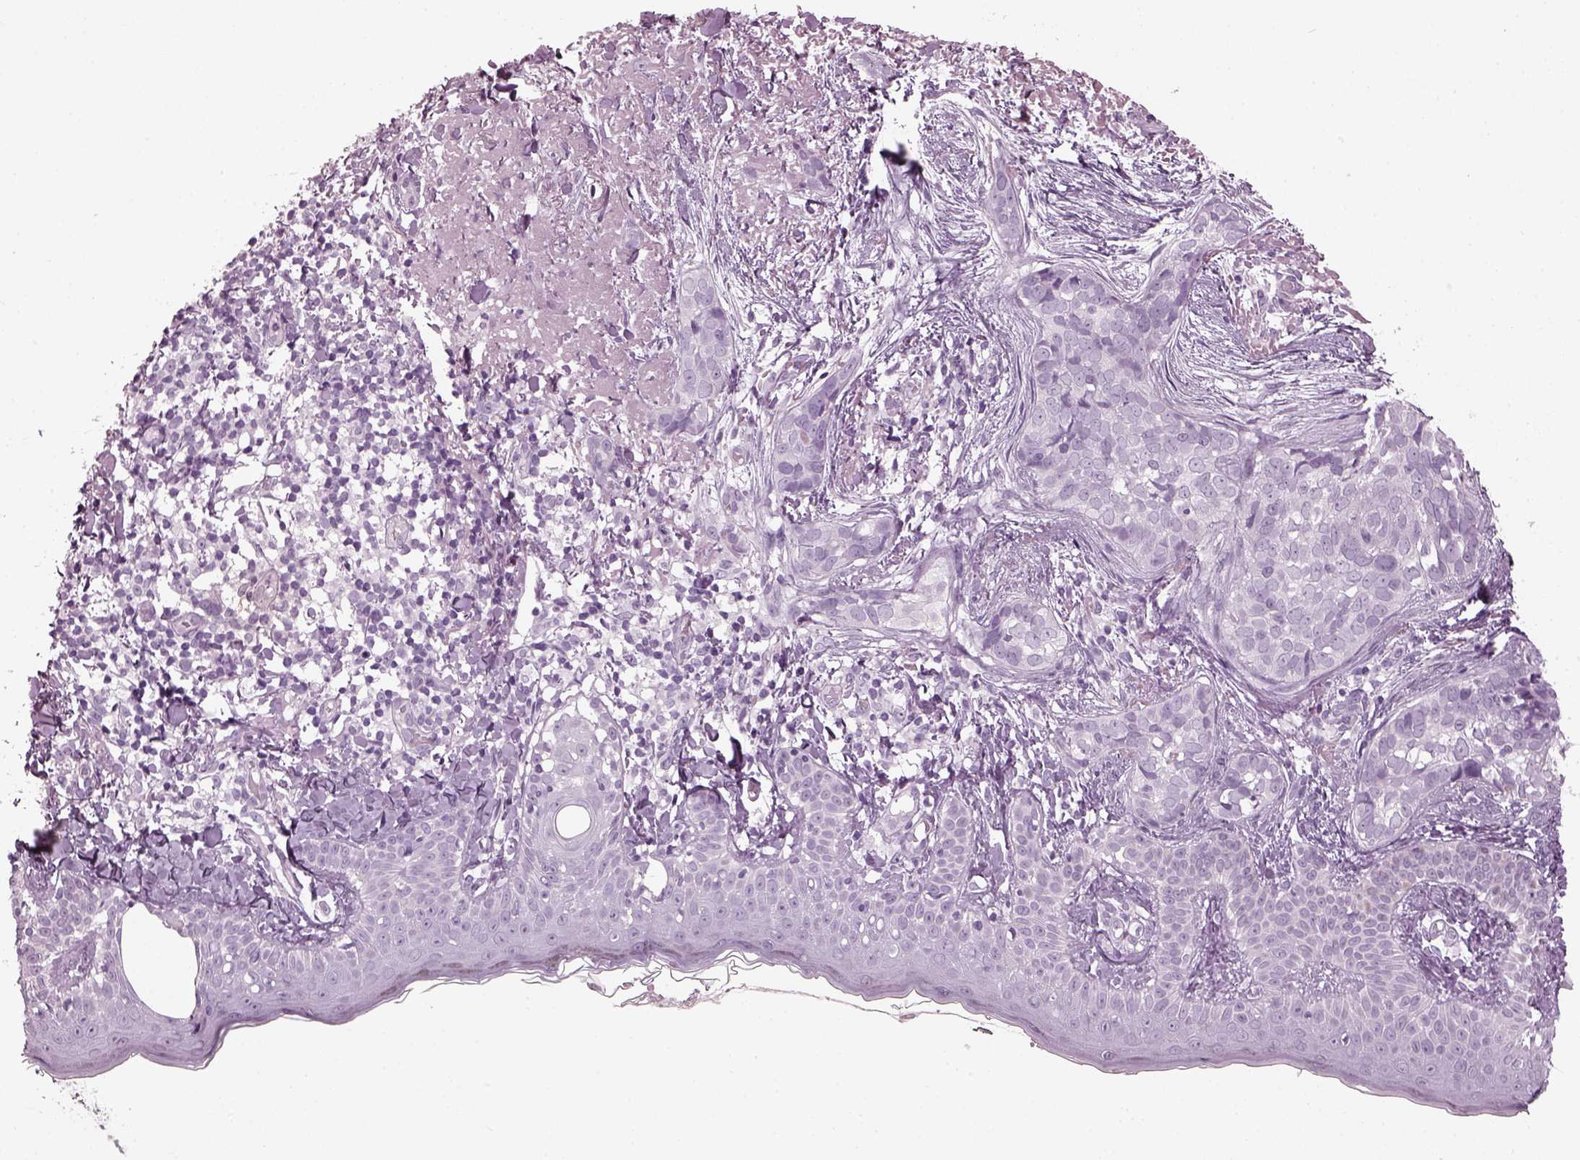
{"staining": {"intensity": "negative", "quantity": "none", "location": "none"}, "tissue": "skin cancer", "cell_type": "Tumor cells", "image_type": "cancer", "snomed": [{"axis": "morphology", "description": "Basal cell carcinoma"}, {"axis": "topography", "description": "Skin"}], "caption": "IHC histopathology image of human skin cancer stained for a protein (brown), which displays no positivity in tumor cells.", "gene": "PDC", "patient": {"sex": "male", "age": 87}}